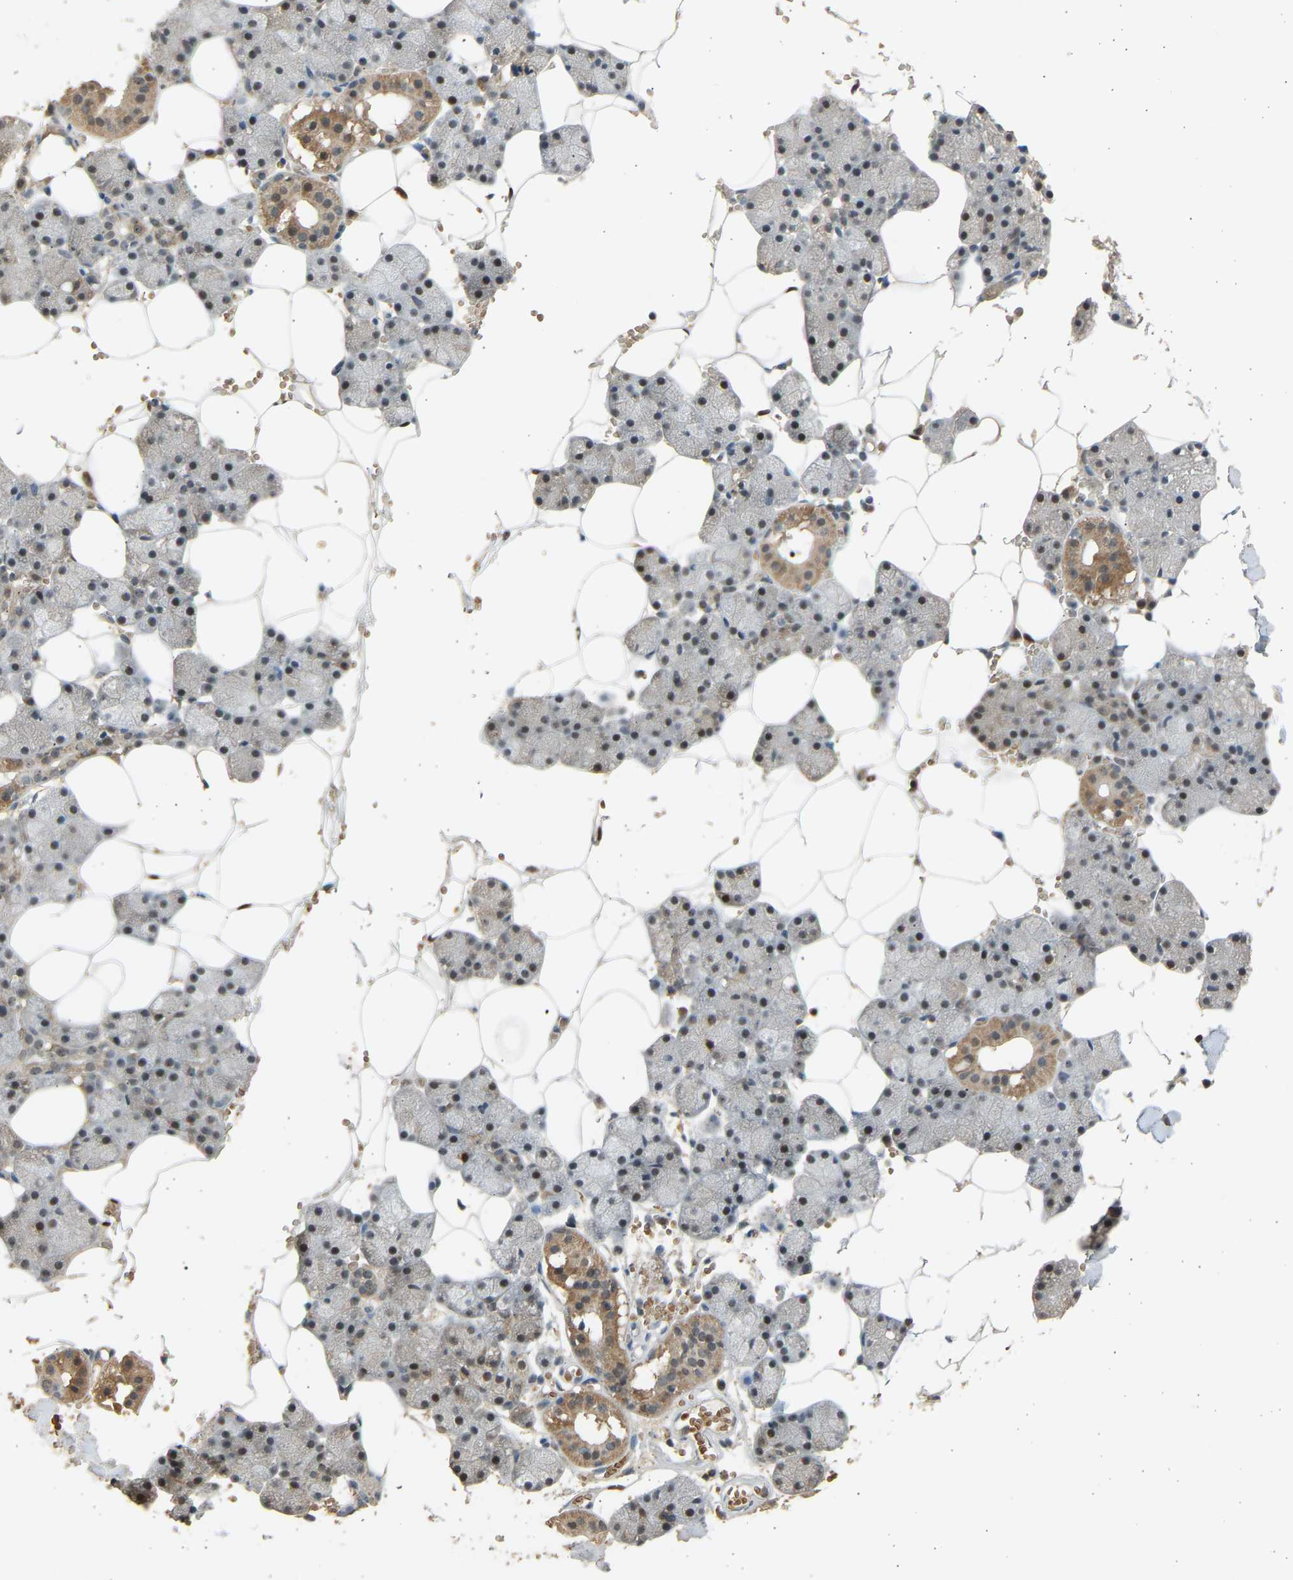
{"staining": {"intensity": "moderate", "quantity": "<25%", "location": "cytoplasmic/membranous,nuclear"}, "tissue": "salivary gland", "cell_type": "Glandular cells", "image_type": "normal", "snomed": [{"axis": "morphology", "description": "Normal tissue, NOS"}, {"axis": "topography", "description": "Salivary gland"}], "caption": "Immunohistochemical staining of benign human salivary gland exhibits <25% levels of moderate cytoplasmic/membranous,nuclear protein staining in approximately <25% of glandular cells. (brown staining indicates protein expression, while blue staining denotes nuclei).", "gene": "BIRC2", "patient": {"sex": "male", "age": 62}}